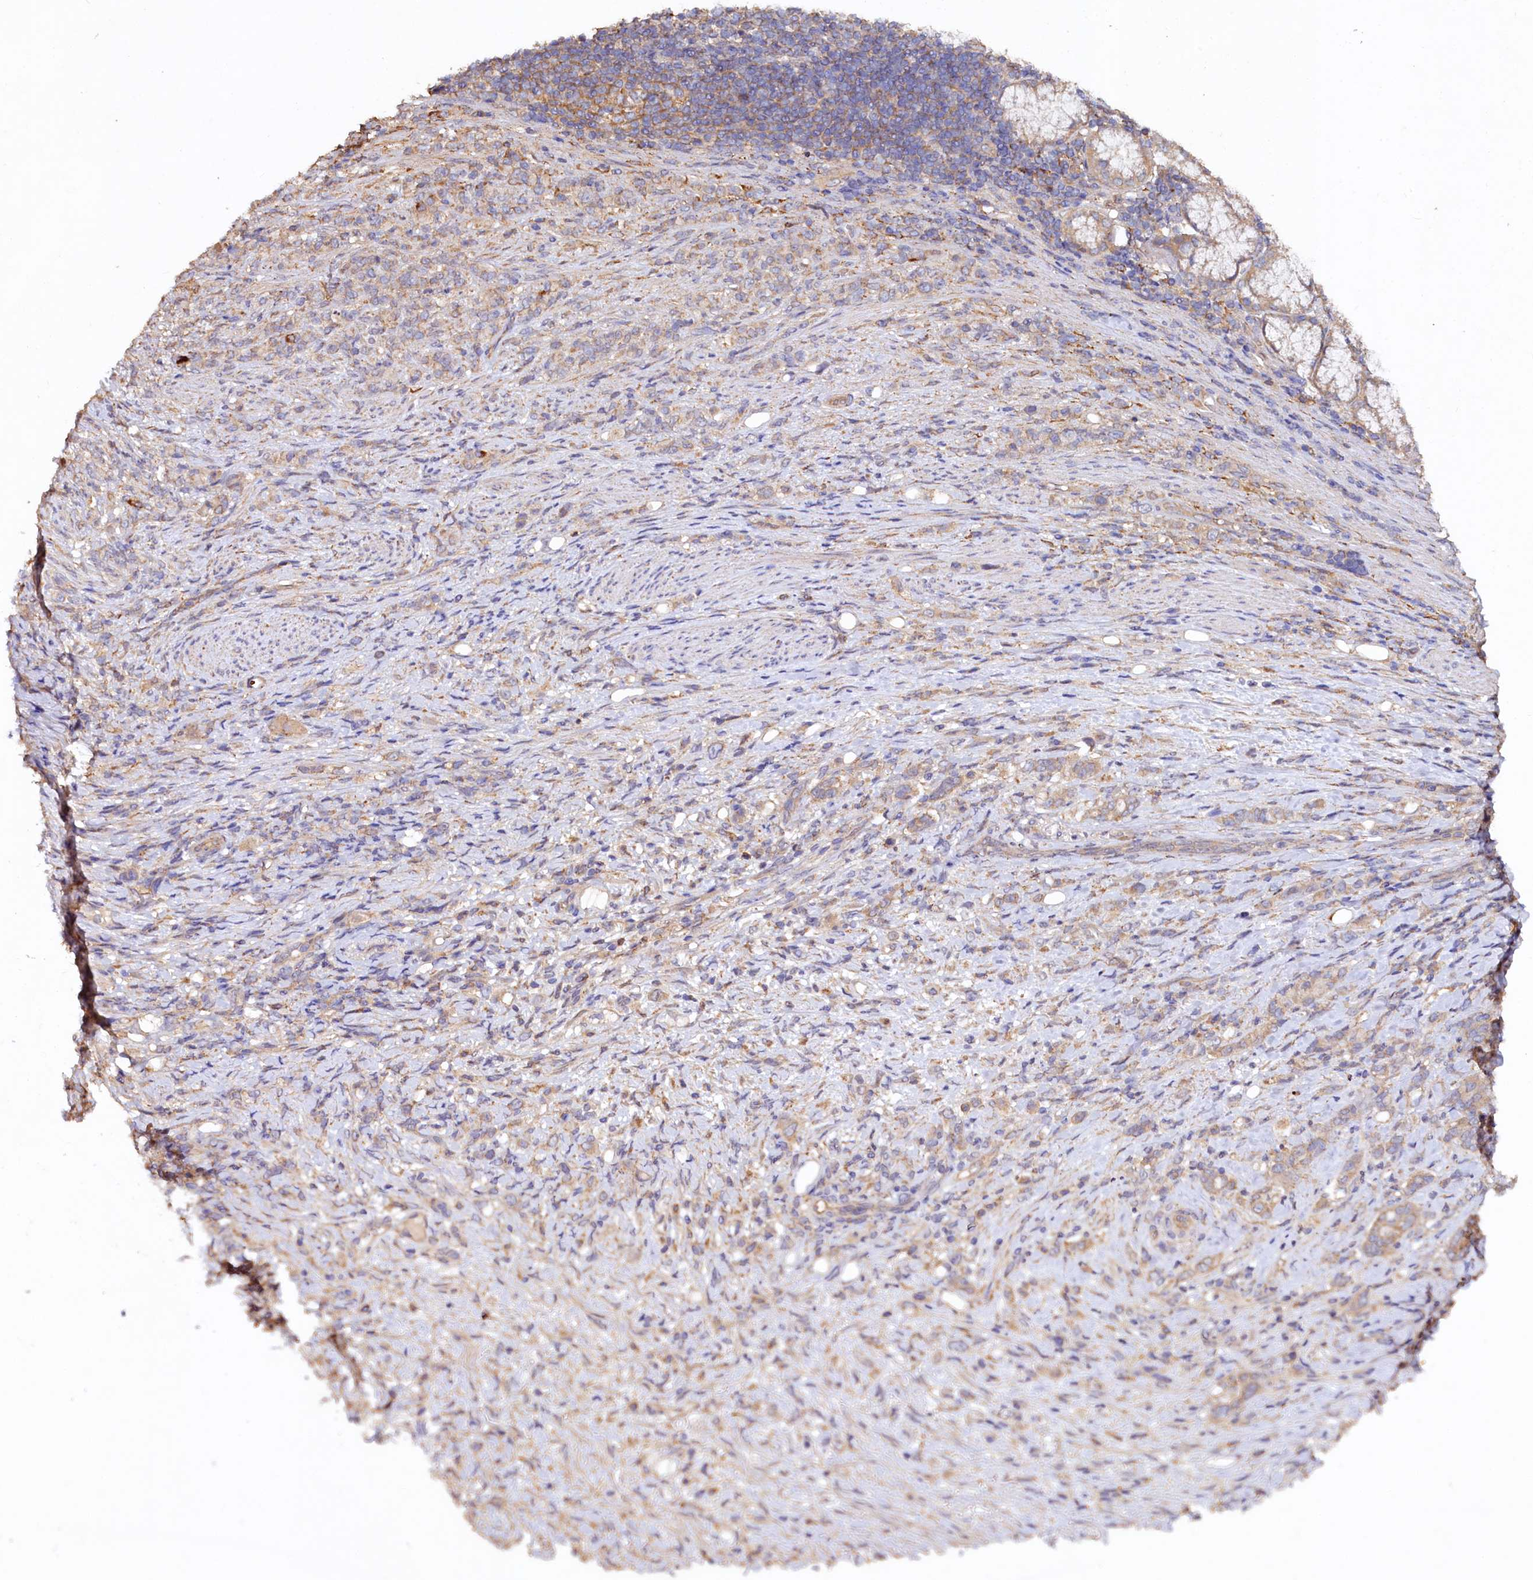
{"staining": {"intensity": "weak", "quantity": "25%-75%", "location": "cytoplasmic/membranous"}, "tissue": "stomach cancer", "cell_type": "Tumor cells", "image_type": "cancer", "snomed": [{"axis": "morphology", "description": "Adenocarcinoma, NOS"}, {"axis": "topography", "description": "Stomach"}], "caption": "Immunohistochemistry (IHC) of human stomach adenocarcinoma shows low levels of weak cytoplasmic/membranous staining in about 25%-75% of tumor cells.", "gene": "ETFBKMT", "patient": {"sex": "female", "age": 79}}